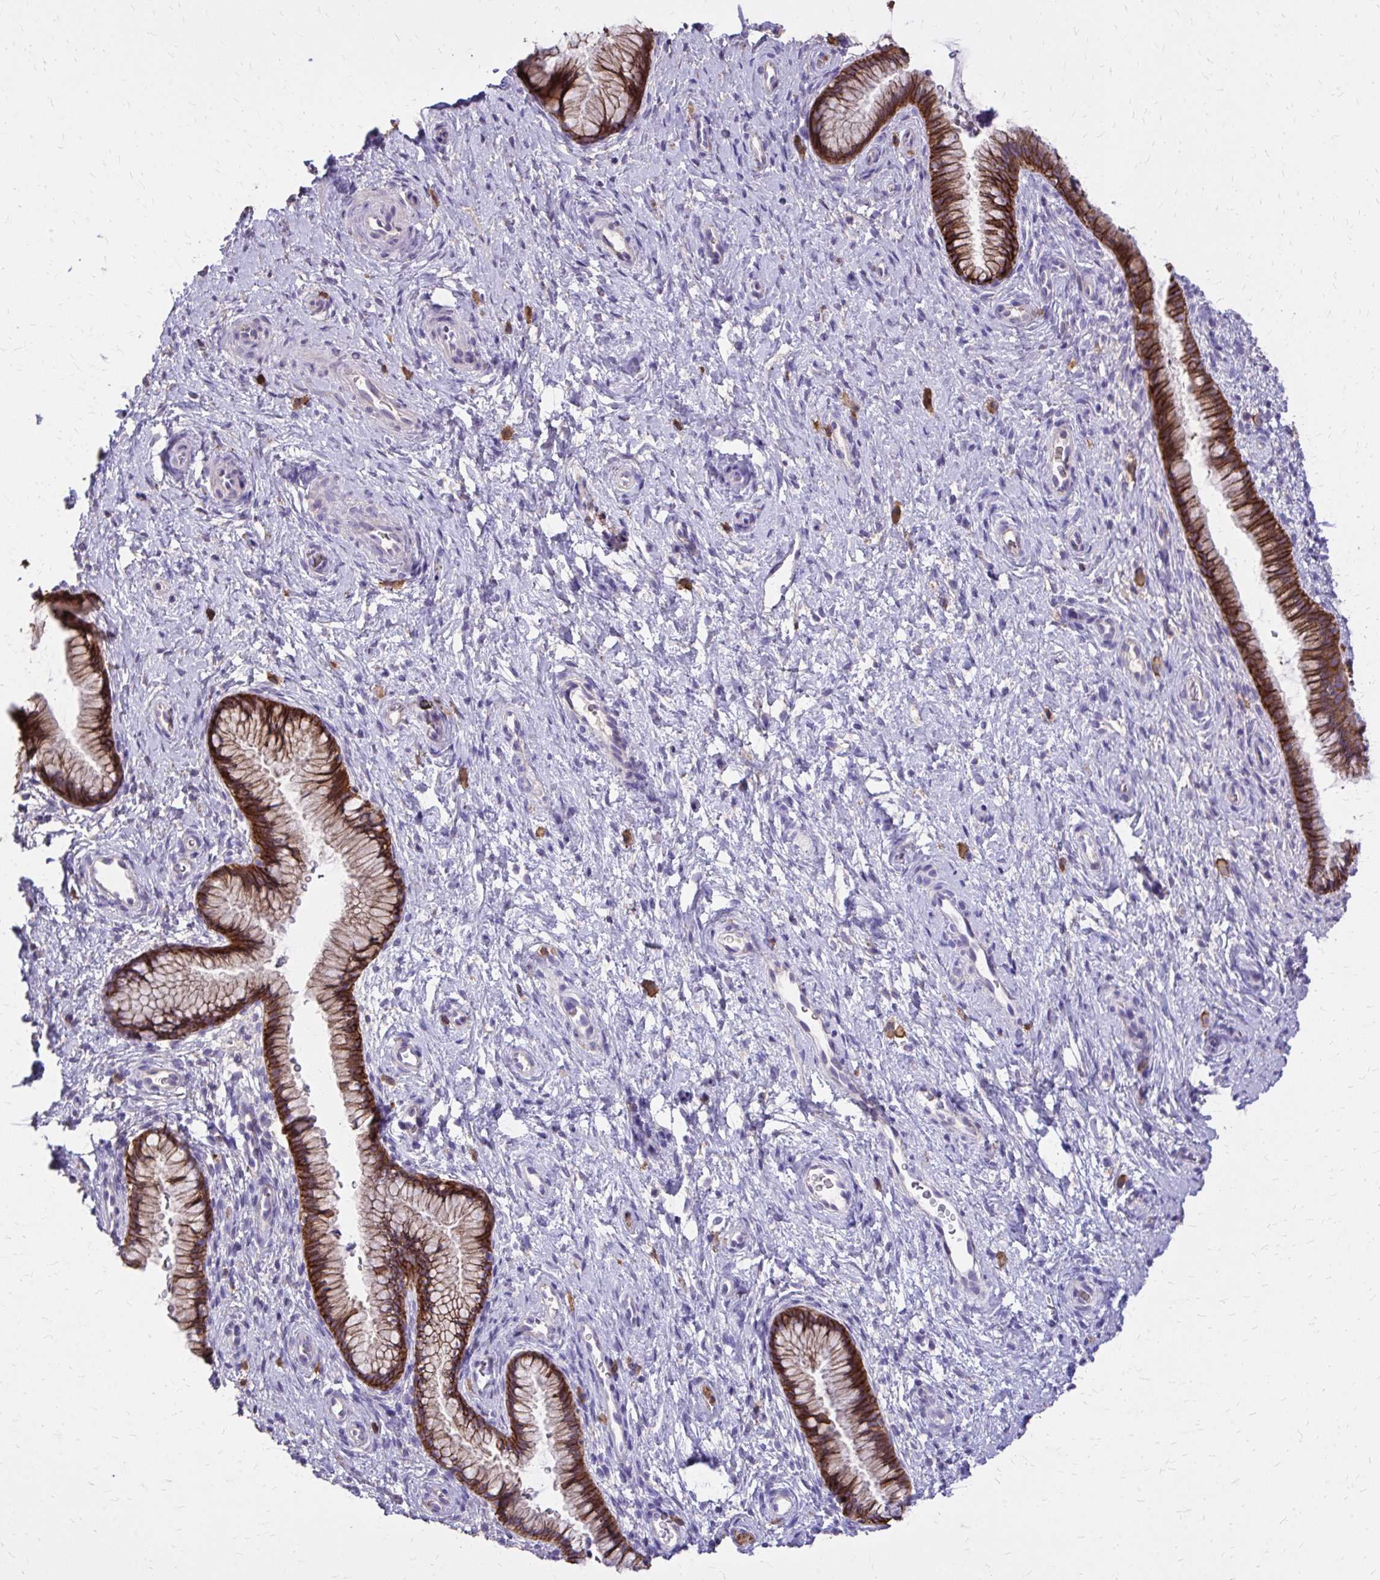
{"staining": {"intensity": "strong", "quantity": "25%-75%", "location": "cytoplasmic/membranous"}, "tissue": "cervix", "cell_type": "Glandular cells", "image_type": "normal", "snomed": [{"axis": "morphology", "description": "Normal tissue, NOS"}, {"axis": "topography", "description": "Cervix"}], "caption": "High-power microscopy captured an immunohistochemistry (IHC) image of normal cervix, revealing strong cytoplasmic/membranous positivity in about 25%-75% of glandular cells.", "gene": "EPB41L1", "patient": {"sex": "female", "age": 34}}